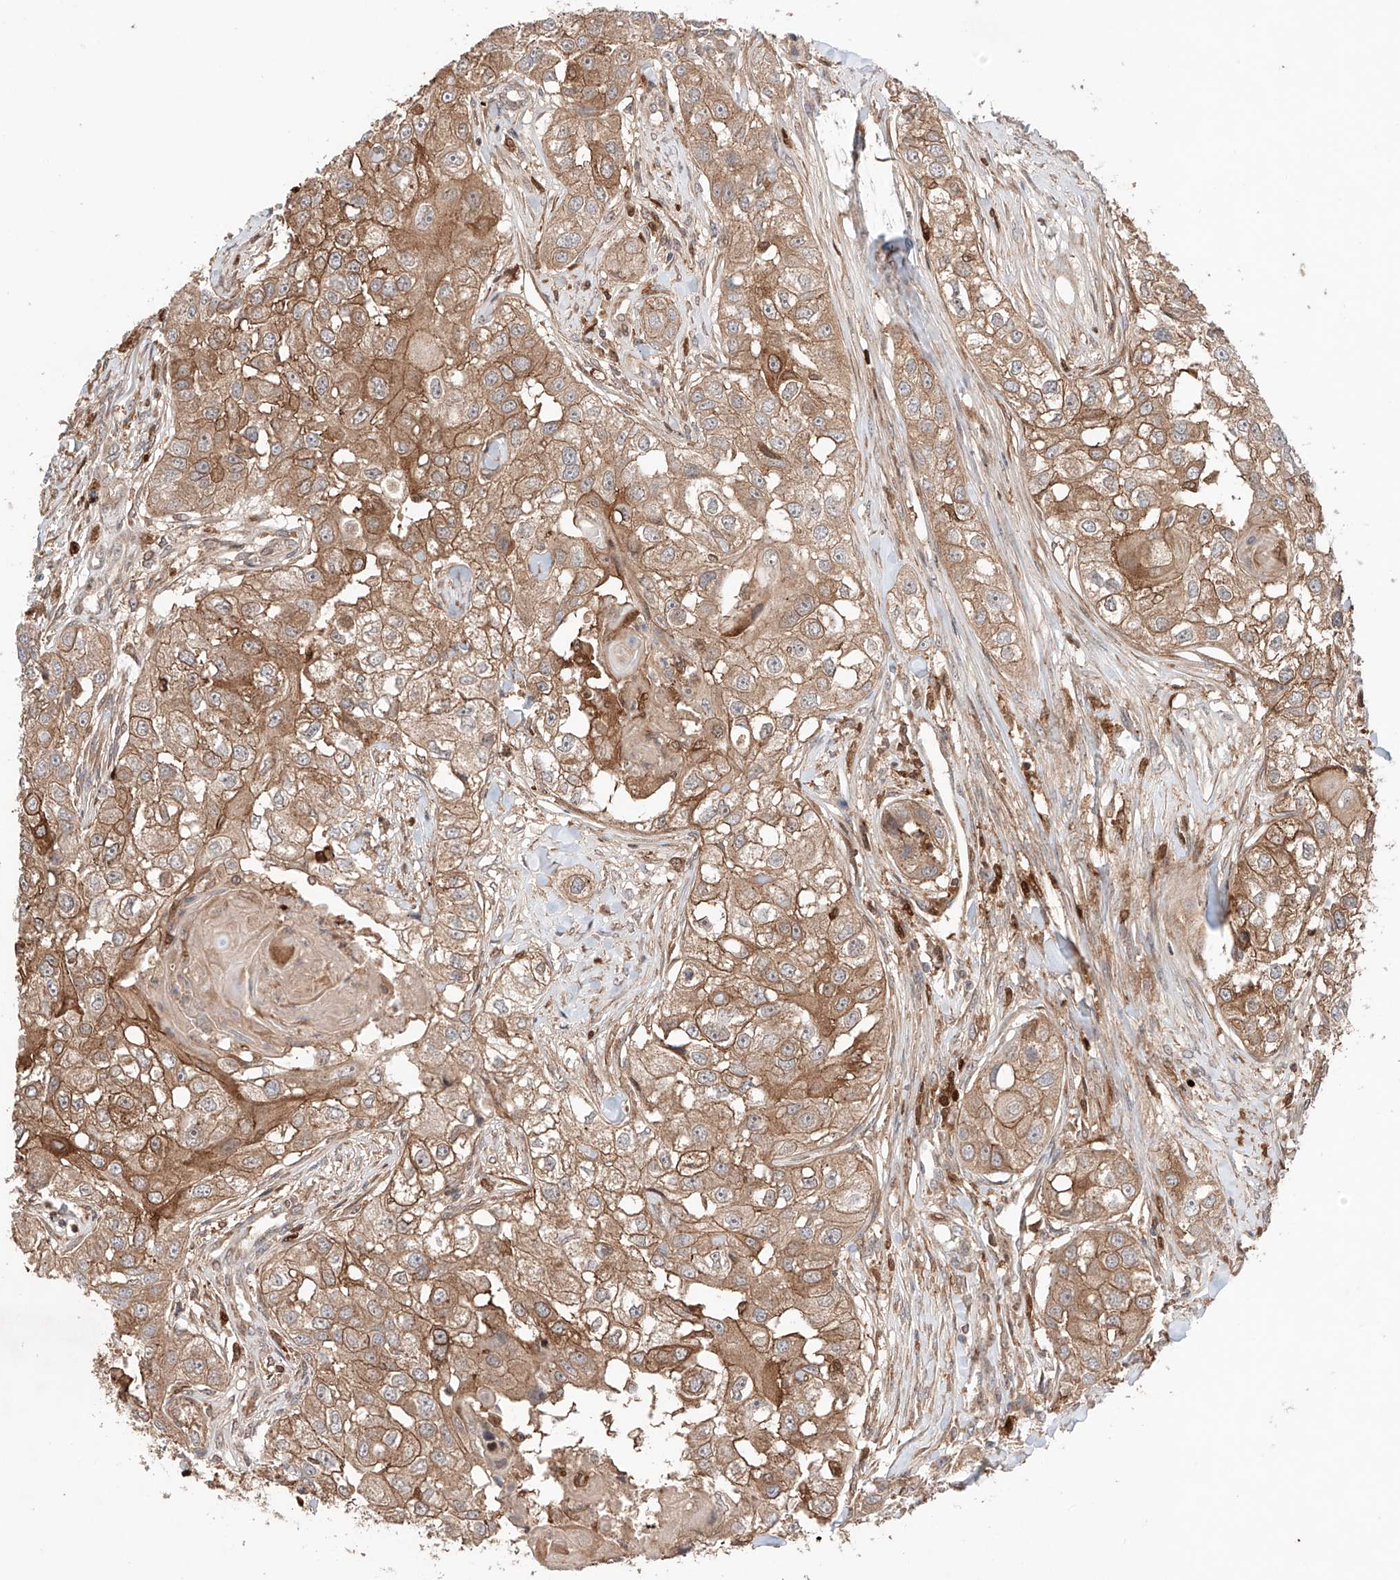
{"staining": {"intensity": "moderate", "quantity": ">75%", "location": "cytoplasmic/membranous"}, "tissue": "head and neck cancer", "cell_type": "Tumor cells", "image_type": "cancer", "snomed": [{"axis": "morphology", "description": "Normal tissue, NOS"}, {"axis": "morphology", "description": "Squamous cell carcinoma, NOS"}, {"axis": "topography", "description": "Skeletal muscle"}, {"axis": "topography", "description": "Head-Neck"}], "caption": "Human squamous cell carcinoma (head and neck) stained for a protein (brown) demonstrates moderate cytoplasmic/membranous positive expression in approximately >75% of tumor cells.", "gene": "IGSF22", "patient": {"sex": "male", "age": 51}}